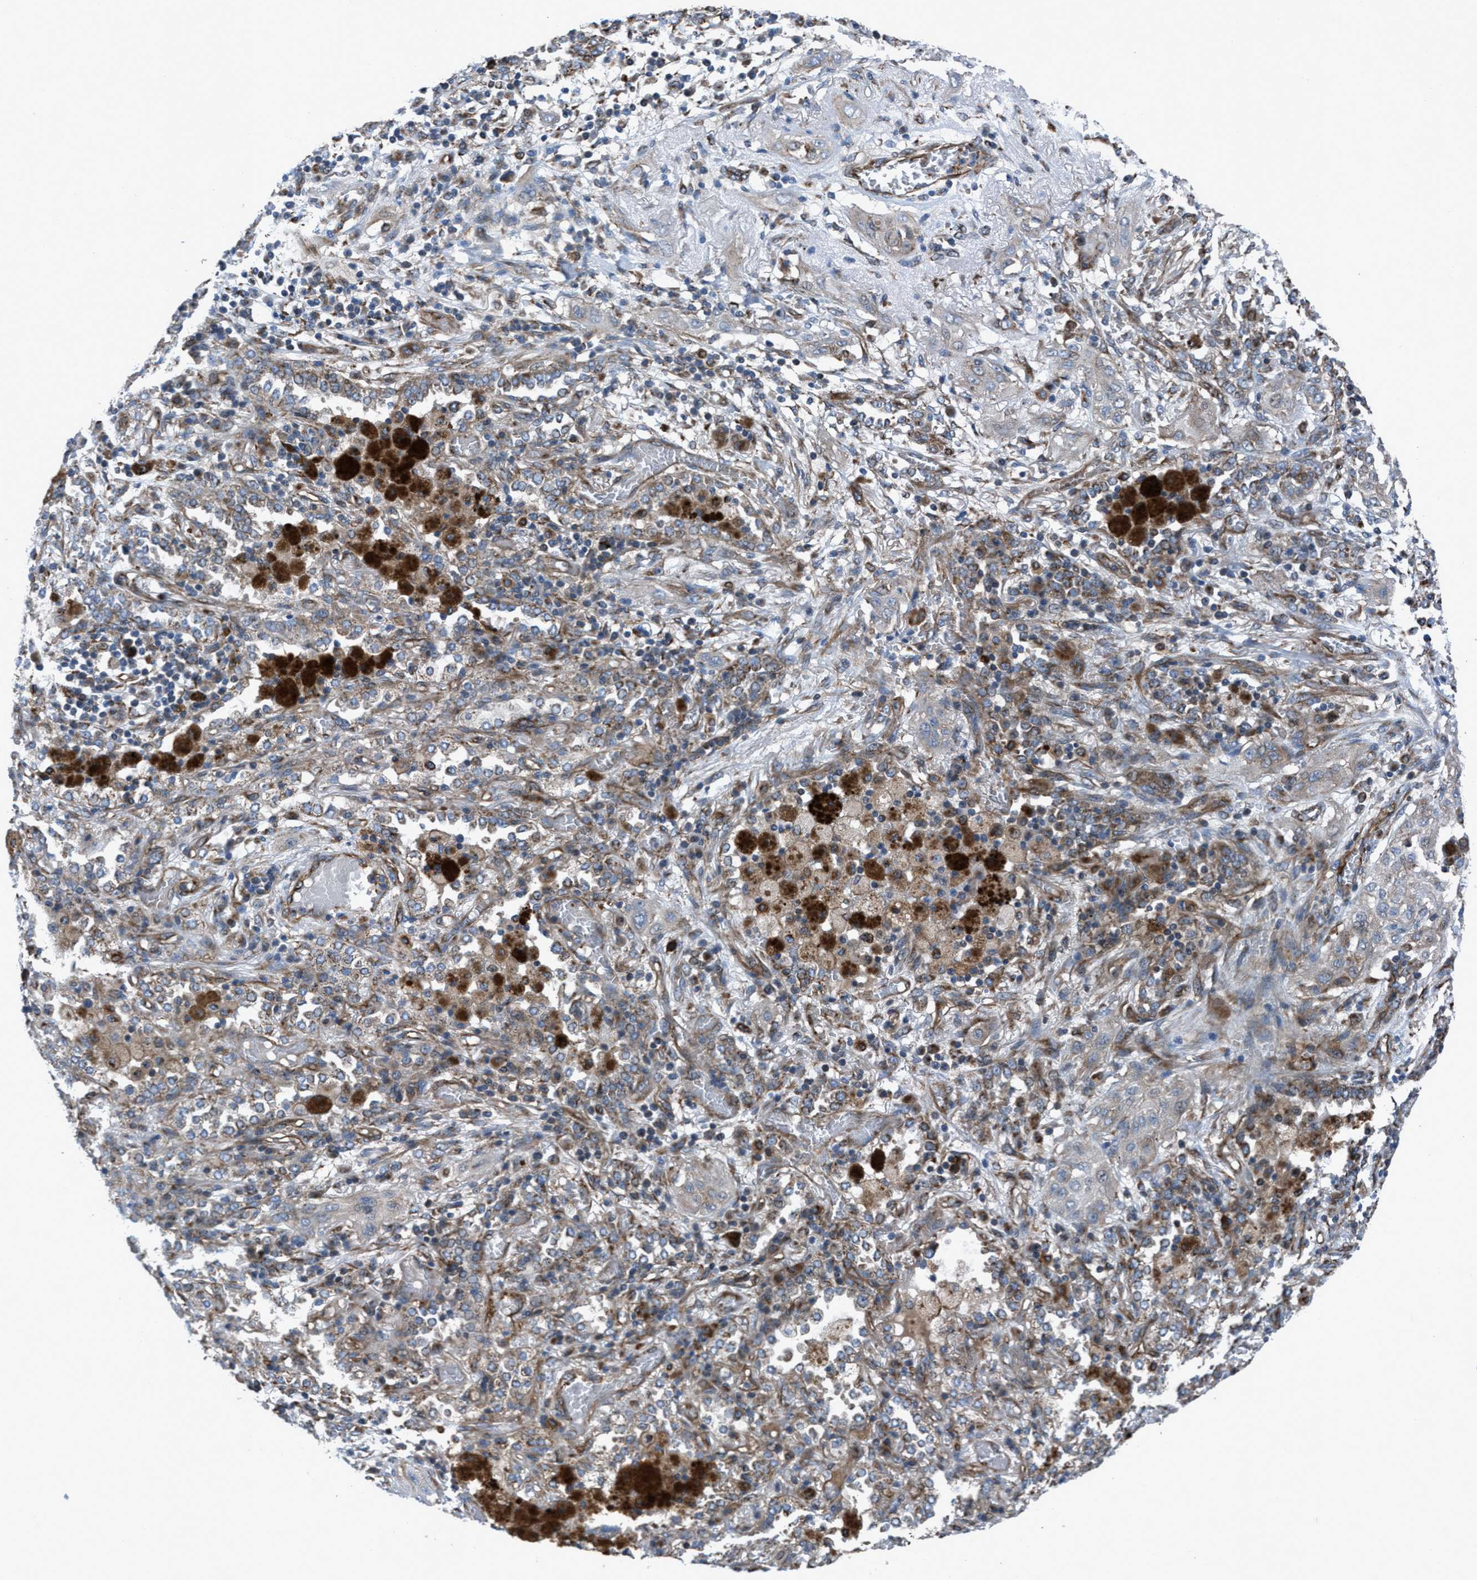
{"staining": {"intensity": "weak", "quantity": "25%-75%", "location": "cytoplasmic/membranous"}, "tissue": "lung cancer", "cell_type": "Tumor cells", "image_type": "cancer", "snomed": [{"axis": "morphology", "description": "Squamous cell carcinoma, NOS"}, {"axis": "topography", "description": "Lung"}], "caption": "Immunohistochemistry (IHC) (DAB) staining of human lung cancer shows weak cytoplasmic/membranous protein positivity in about 25%-75% of tumor cells.", "gene": "SLC6A9", "patient": {"sex": "female", "age": 47}}